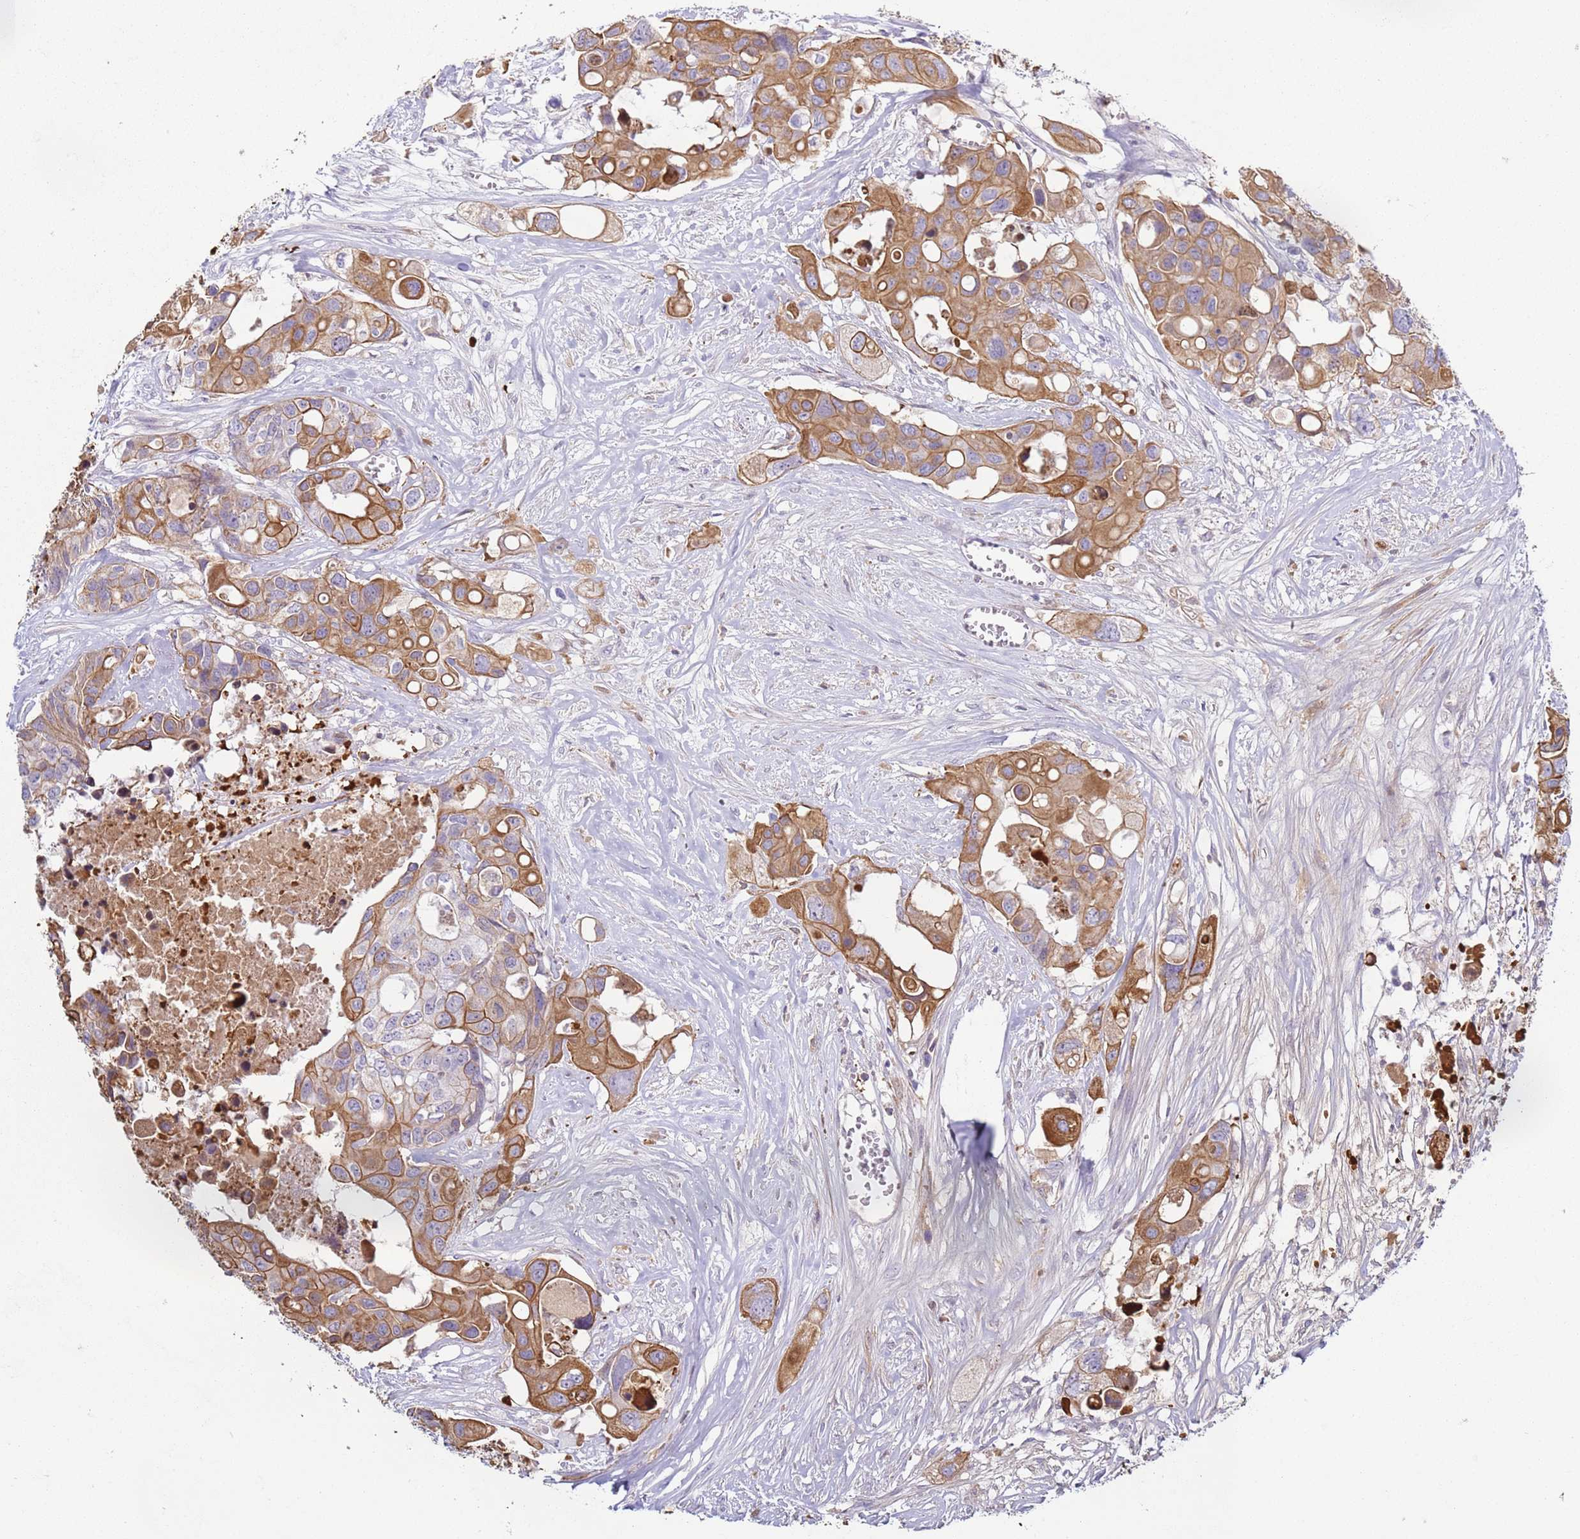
{"staining": {"intensity": "moderate", "quantity": ">75%", "location": "cytoplasmic/membranous"}, "tissue": "colorectal cancer", "cell_type": "Tumor cells", "image_type": "cancer", "snomed": [{"axis": "morphology", "description": "Adenocarcinoma, NOS"}, {"axis": "topography", "description": "Colon"}], "caption": "DAB immunohistochemical staining of adenocarcinoma (colorectal) demonstrates moderate cytoplasmic/membranous protein staining in approximately >75% of tumor cells.", "gene": "NPAP1", "patient": {"sex": "male", "age": 77}}